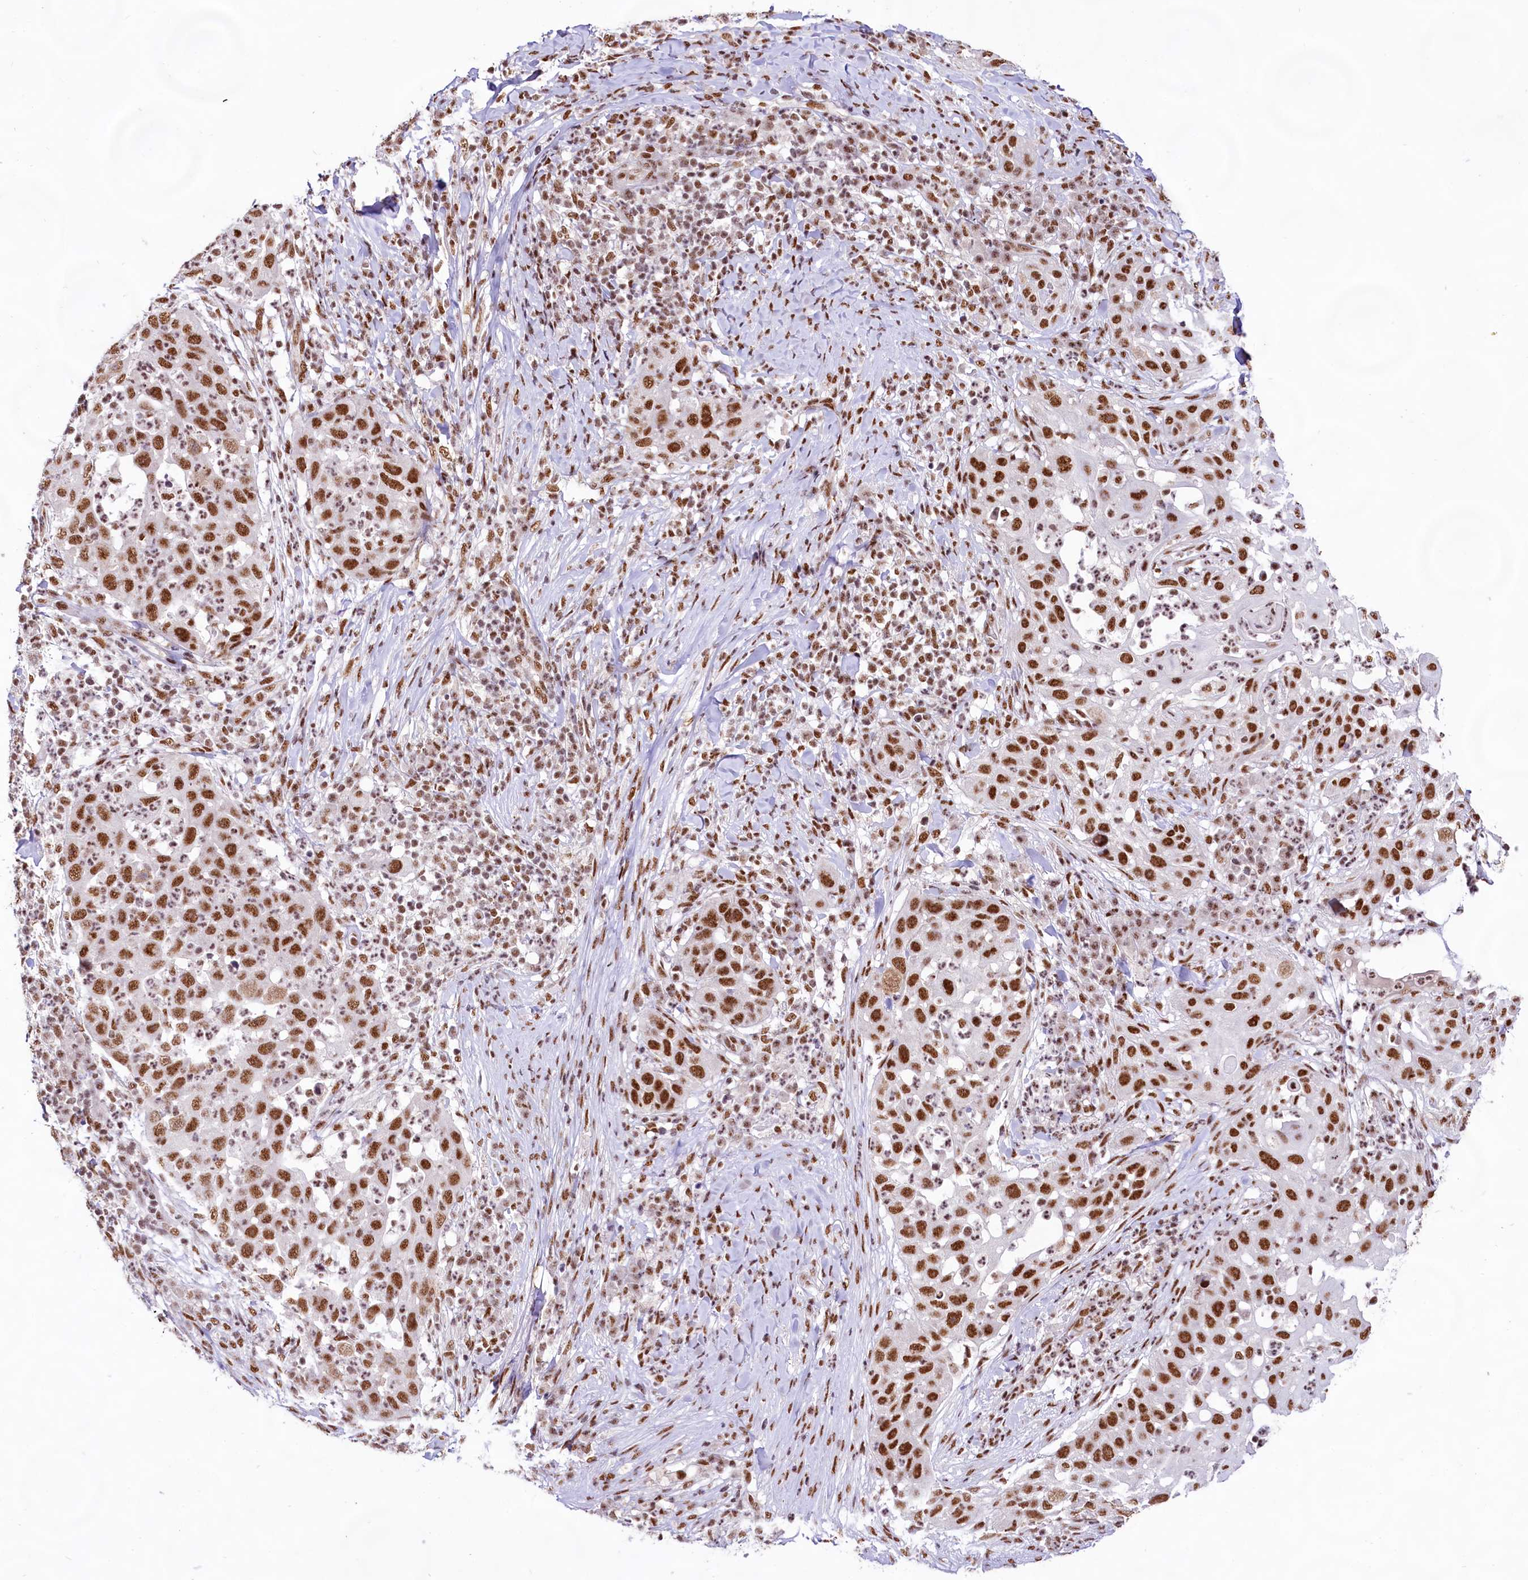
{"staining": {"intensity": "strong", "quantity": ">75%", "location": "nuclear"}, "tissue": "skin cancer", "cell_type": "Tumor cells", "image_type": "cancer", "snomed": [{"axis": "morphology", "description": "Squamous cell carcinoma, NOS"}, {"axis": "topography", "description": "Skin"}], "caption": "A histopathology image of skin cancer stained for a protein displays strong nuclear brown staining in tumor cells.", "gene": "HIRA", "patient": {"sex": "female", "age": 44}}